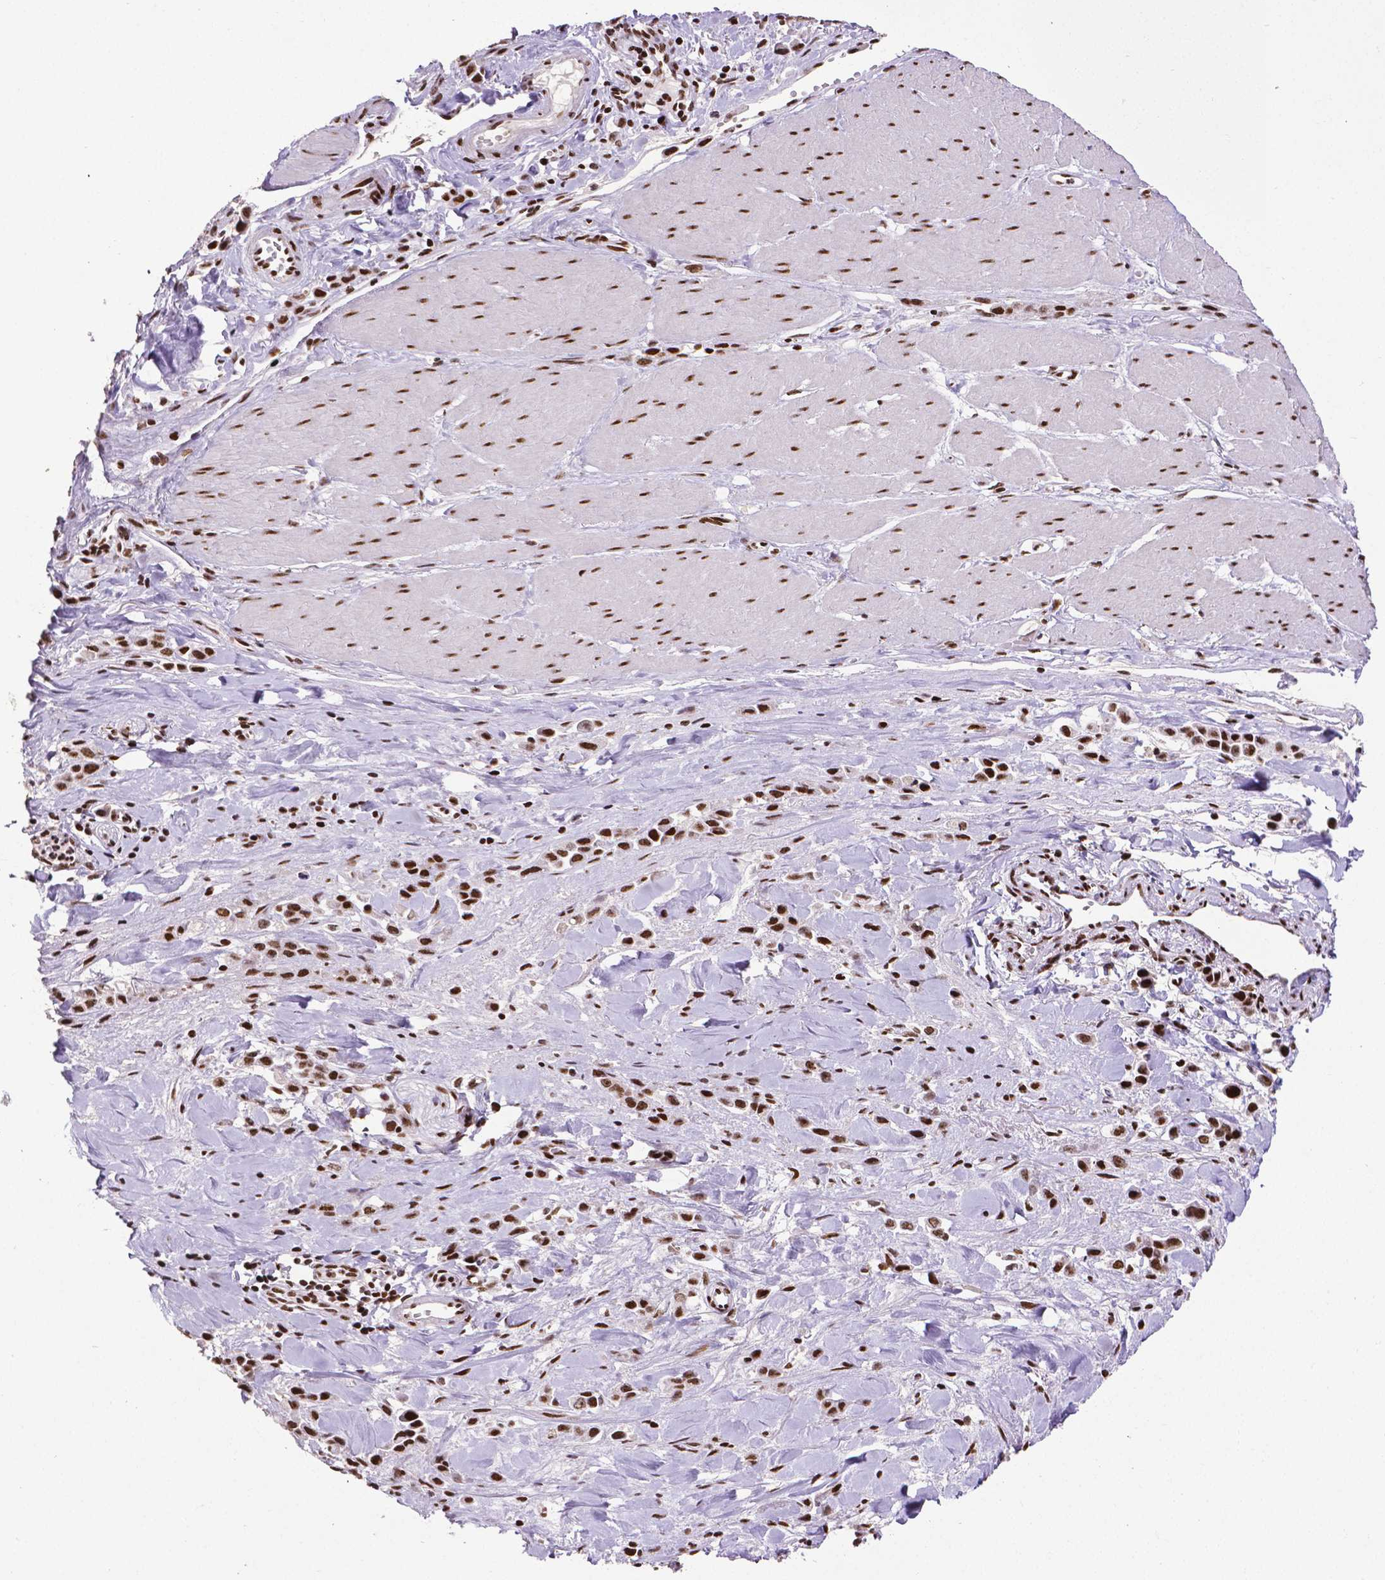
{"staining": {"intensity": "strong", "quantity": ">75%", "location": "nuclear"}, "tissue": "stomach cancer", "cell_type": "Tumor cells", "image_type": "cancer", "snomed": [{"axis": "morphology", "description": "Adenocarcinoma, NOS"}, {"axis": "topography", "description": "Stomach"}], "caption": "A high-resolution image shows immunohistochemistry staining of adenocarcinoma (stomach), which demonstrates strong nuclear positivity in approximately >75% of tumor cells.", "gene": "CTCF", "patient": {"sex": "male", "age": 47}}